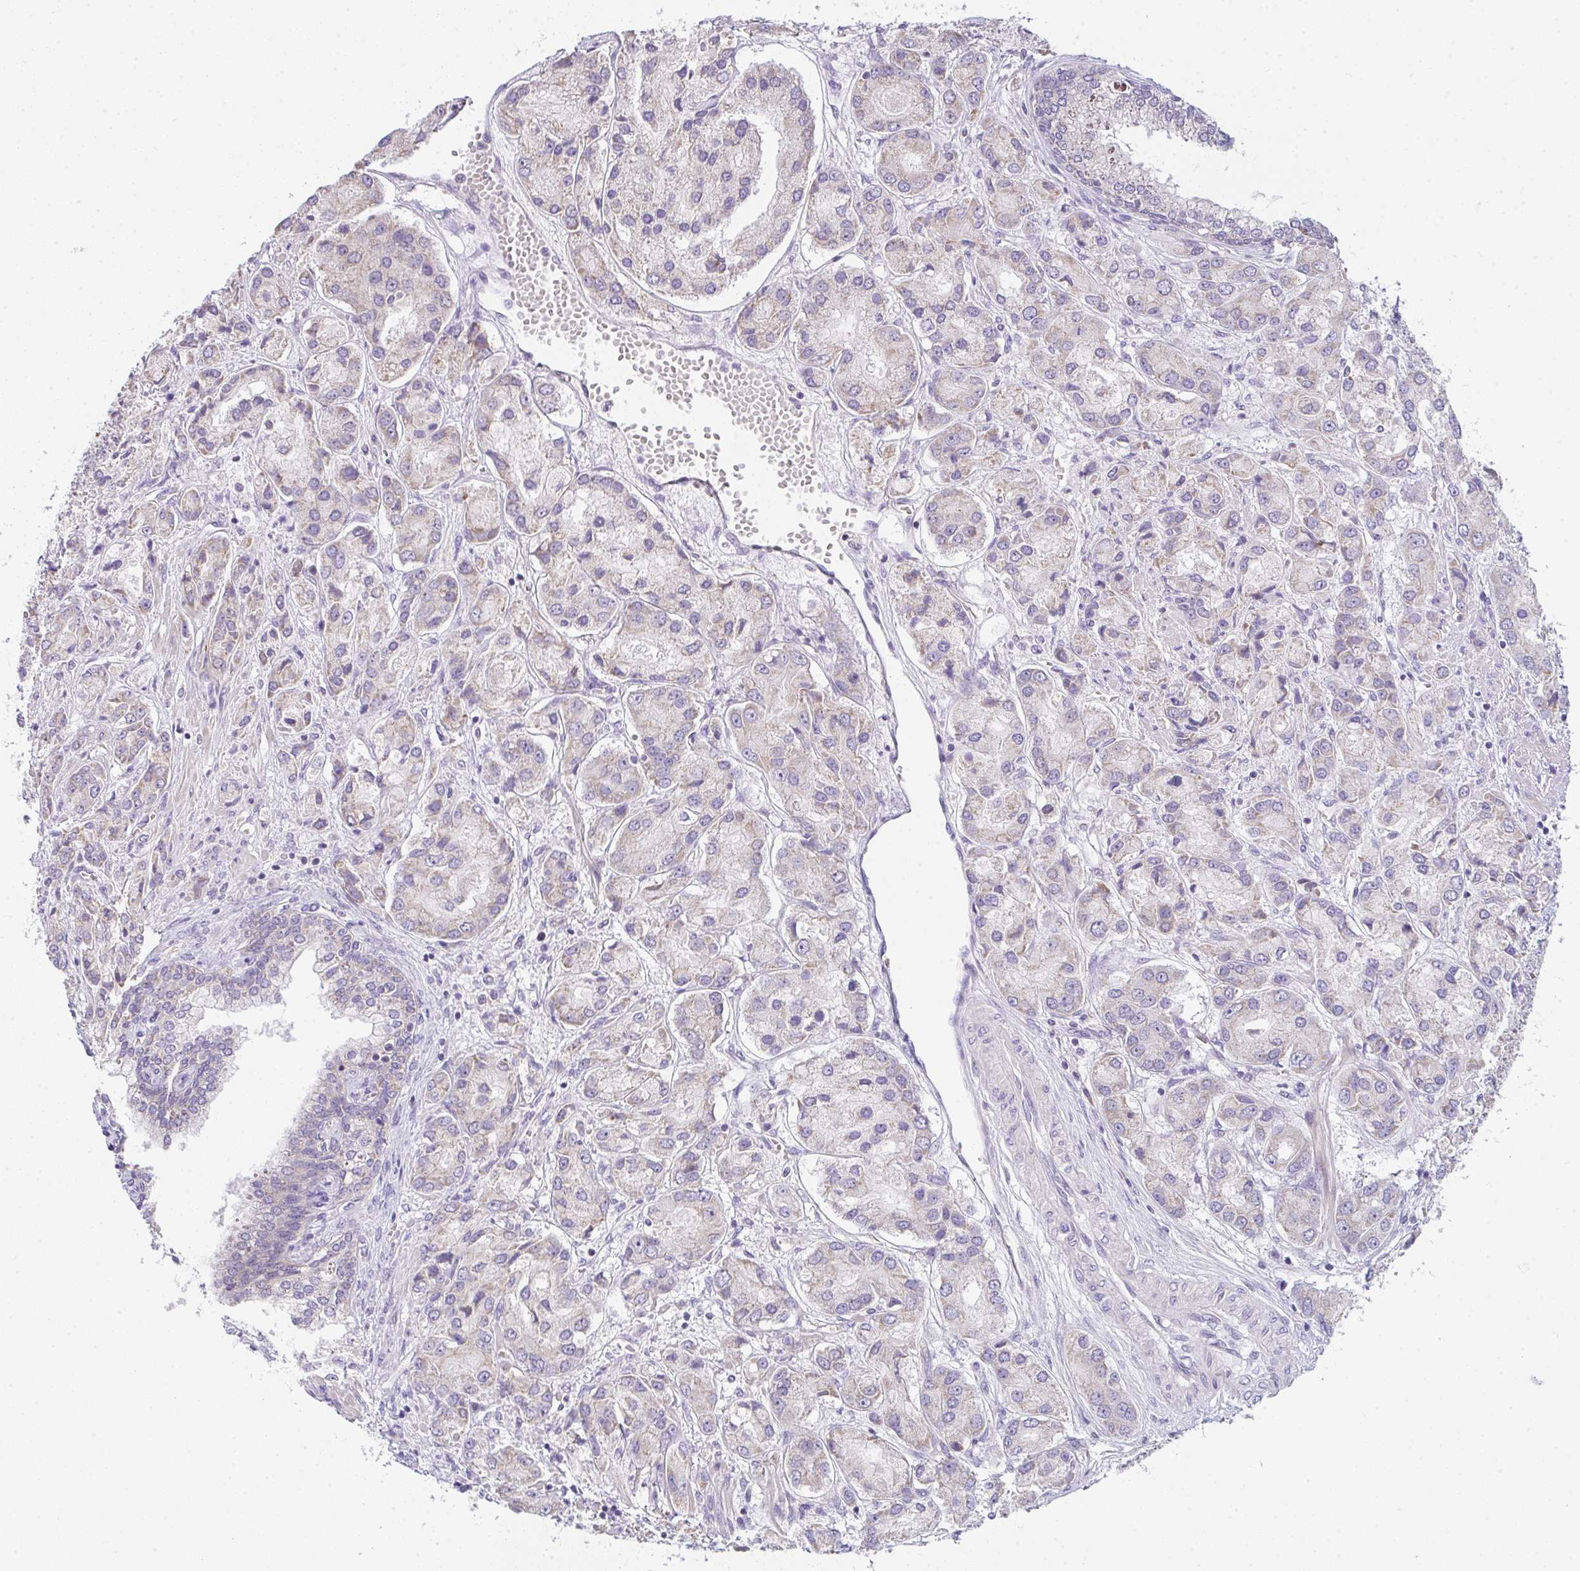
{"staining": {"intensity": "moderate", "quantity": "25%-75%", "location": "cytoplasmic/membranous"}, "tissue": "prostate cancer", "cell_type": "Tumor cells", "image_type": "cancer", "snomed": [{"axis": "morphology", "description": "Adenocarcinoma, High grade"}, {"axis": "topography", "description": "Prostate"}], "caption": "Protein analysis of high-grade adenocarcinoma (prostate) tissue reveals moderate cytoplasmic/membranous positivity in about 25%-75% of tumor cells. Immunohistochemistry (ihc) stains the protein of interest in brown and the nuclei are stained blue.", "gene": "CACNA1S", "patient": {"sex": "male", "age": 67}}